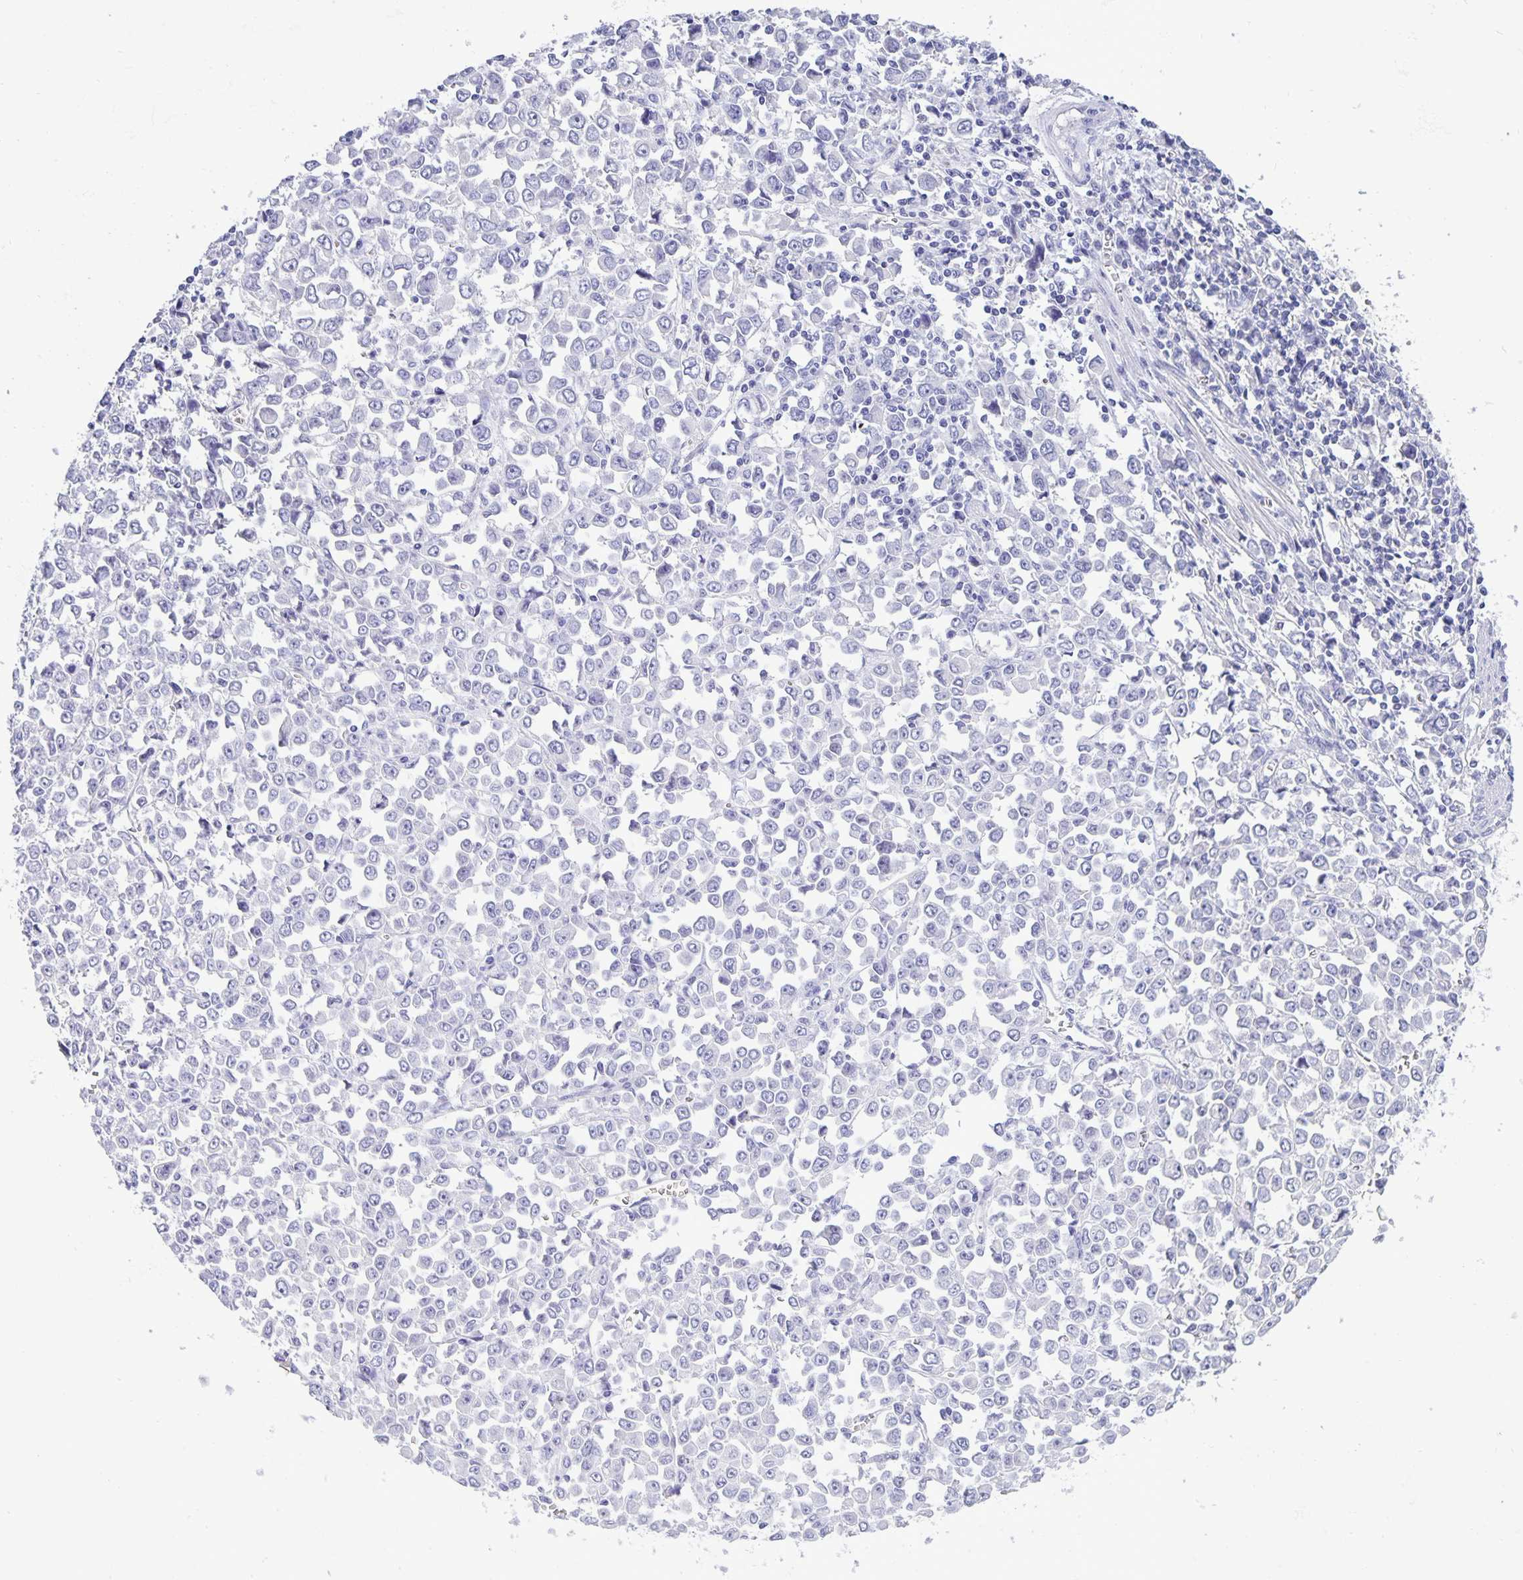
{"staining": {"intensity": "negative", "quantity": "none", "location": "none"}, "tissue": "stomach cancer", "cell_type": "Tumor cells", "image_type": "cancer", "snomed": [{"axis": "morphology", "description": "Adenocarcinoma, NOS"}, {"axis": "topography", "description": "Stomach, upper"}], "caption": "An image of adenocarcinoma (stomach) stained for a protein demonstrates no brown staining in tumor cells.", "gene": "ERMN", "patient": {"sex": "male", "age": 70}}